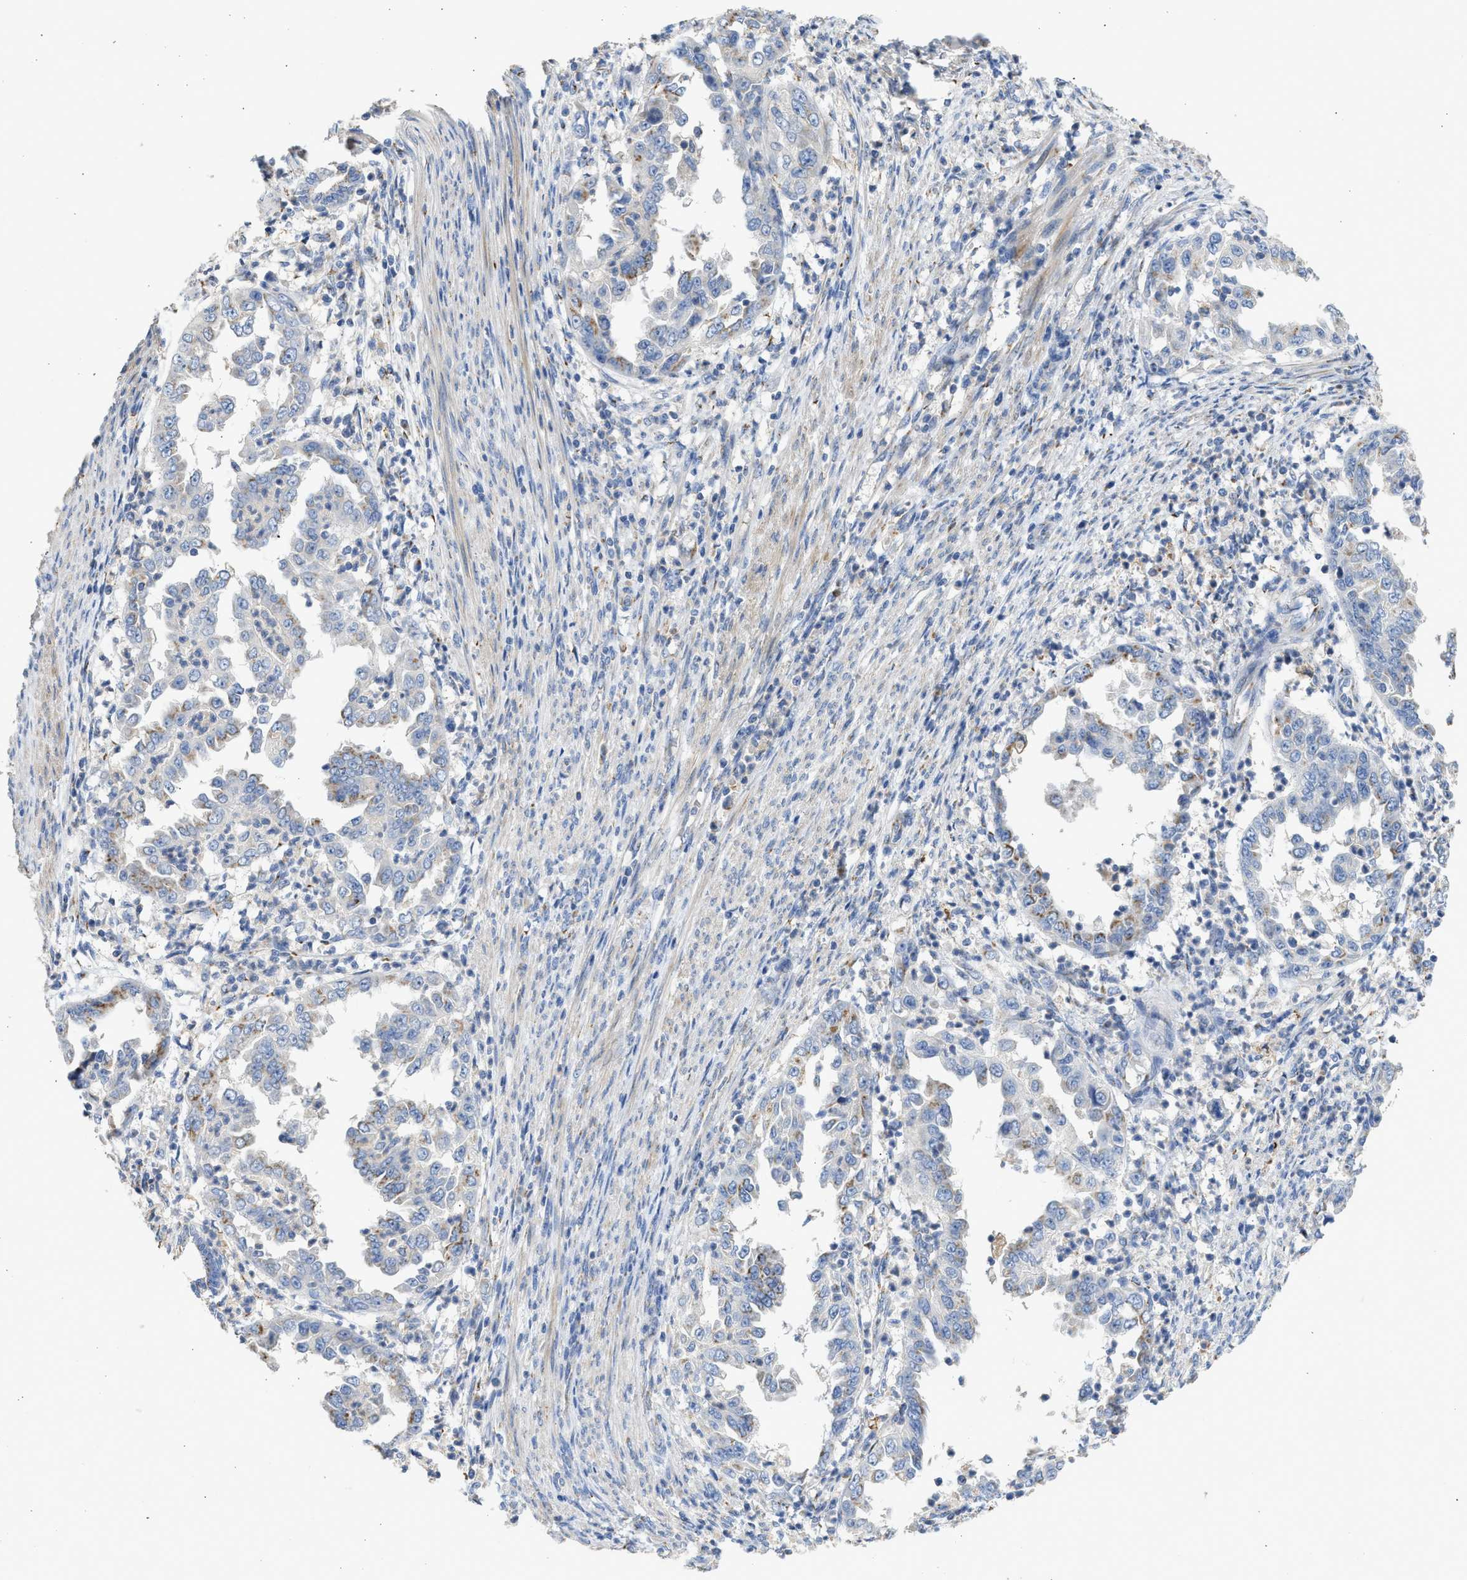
{"staining": {"intensity": "moderate", "quantity": "25%-75%", "location": "cytoplasmic/membranous"}, "tissue": "endometrial cancer", "cell_type": "Tumor cells", "image_type": "cancer", "snomed": [{"axis": "morphology", "description": "Adenocarcinoma, NOS"}, {"axis": "topography", "description": "Endometrium"}], "caption": "There is medium levels of moderate cytoplasmic/membranous positivity in tumor cells of endometrial cancer, as demonstrated by immunohistochemical staining (brown color).", "gene": "IPO8", "patient": {"sex": "female", "age": 85}}